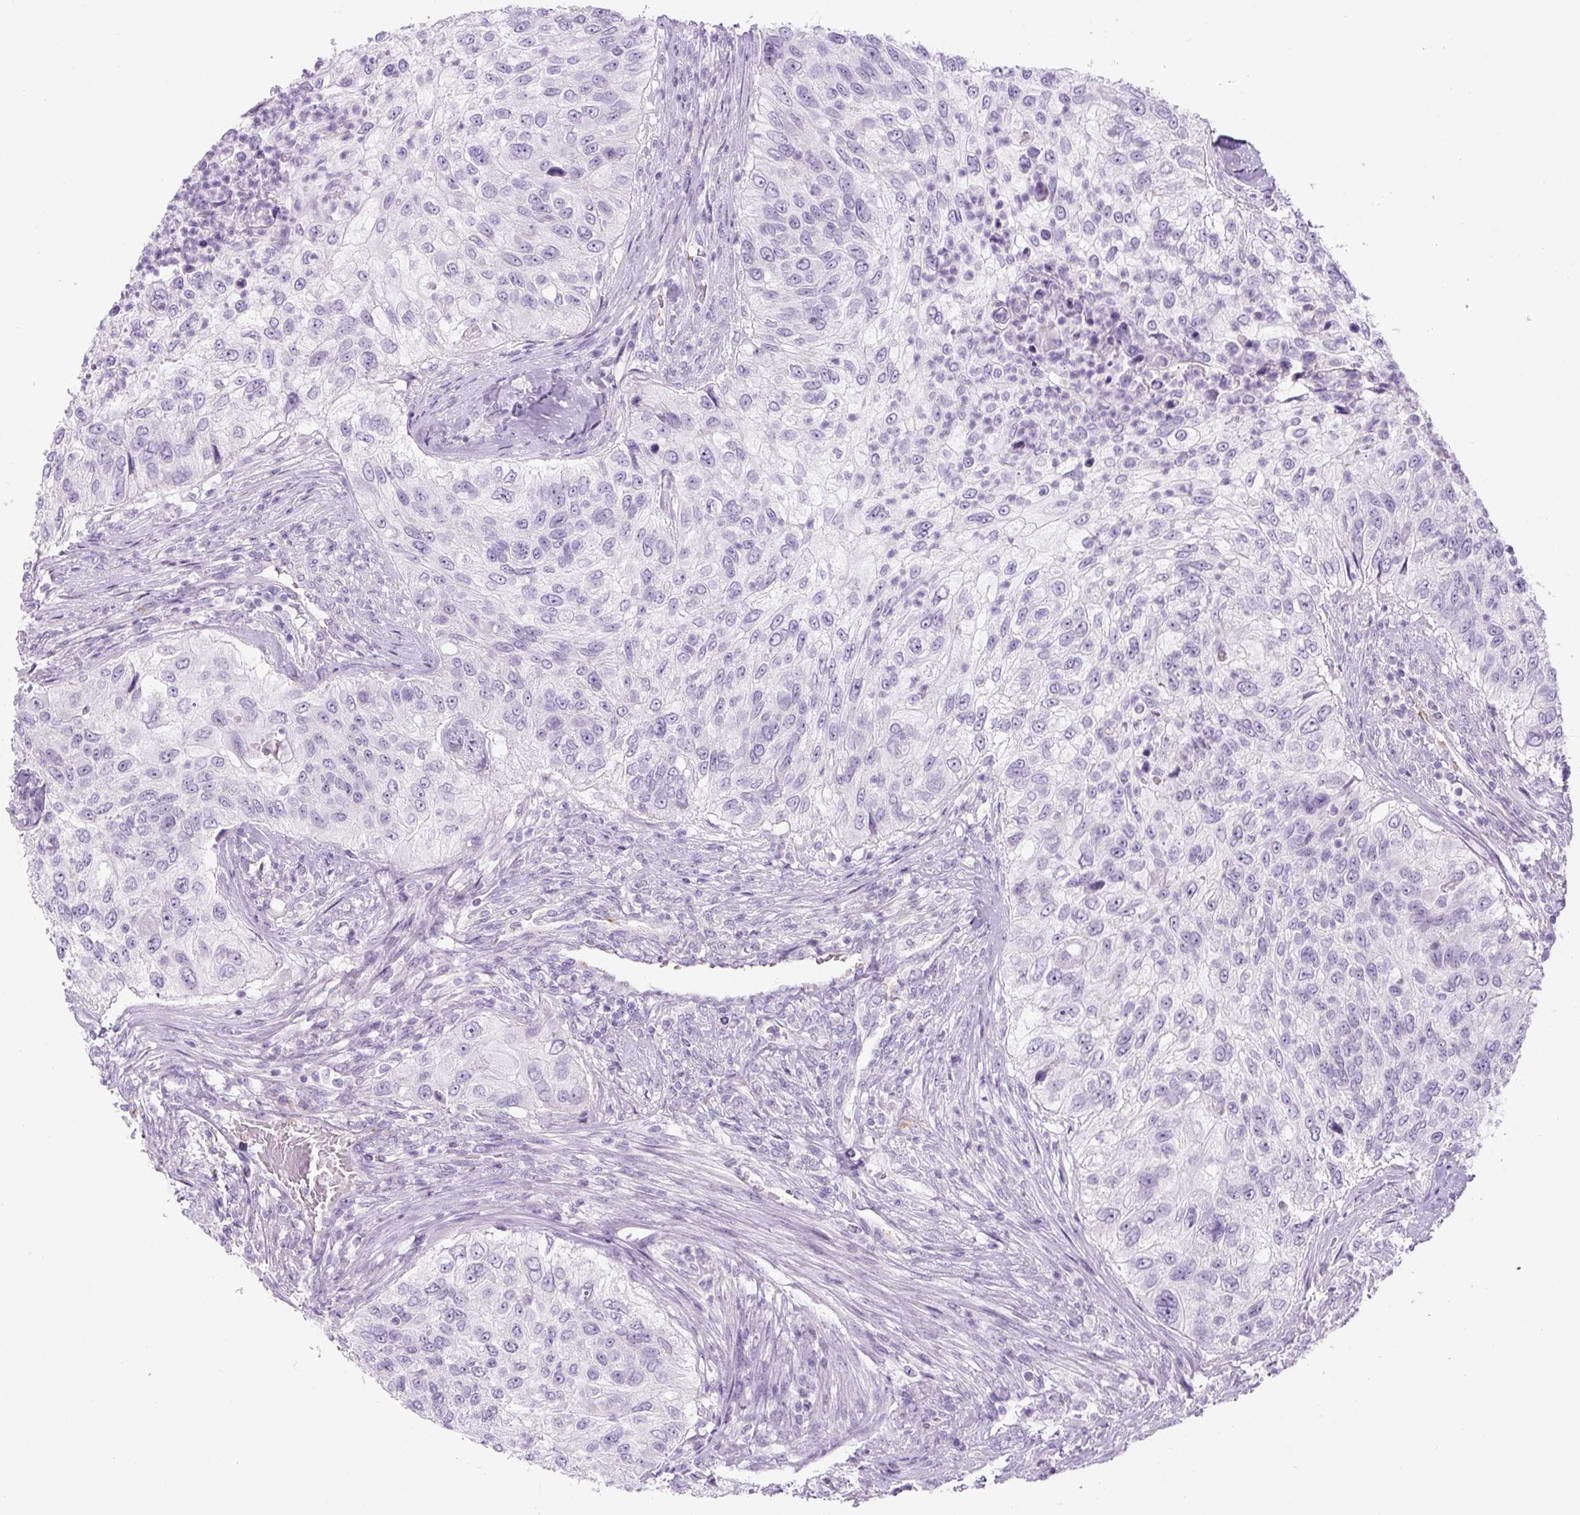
{"staining": {"intensity": "negative", "quantity": "none", "location": "none"}, "tissue": "urothelial cancer", "cell_type": "Tumor cells", "image_type": "cancer", "snomed": [{"axis": "morphology", "description": "Urothelial carcinoma, High grade"}, {"axis": "topography", "description": "Urinary bladder"}], "caption": "Photomicrograph shows no significant protein expression in tumor cells of urothelial carcinoma (high-grade).", "gene": "RSPO4", "patient": {"sex": "female", "age": 60}}